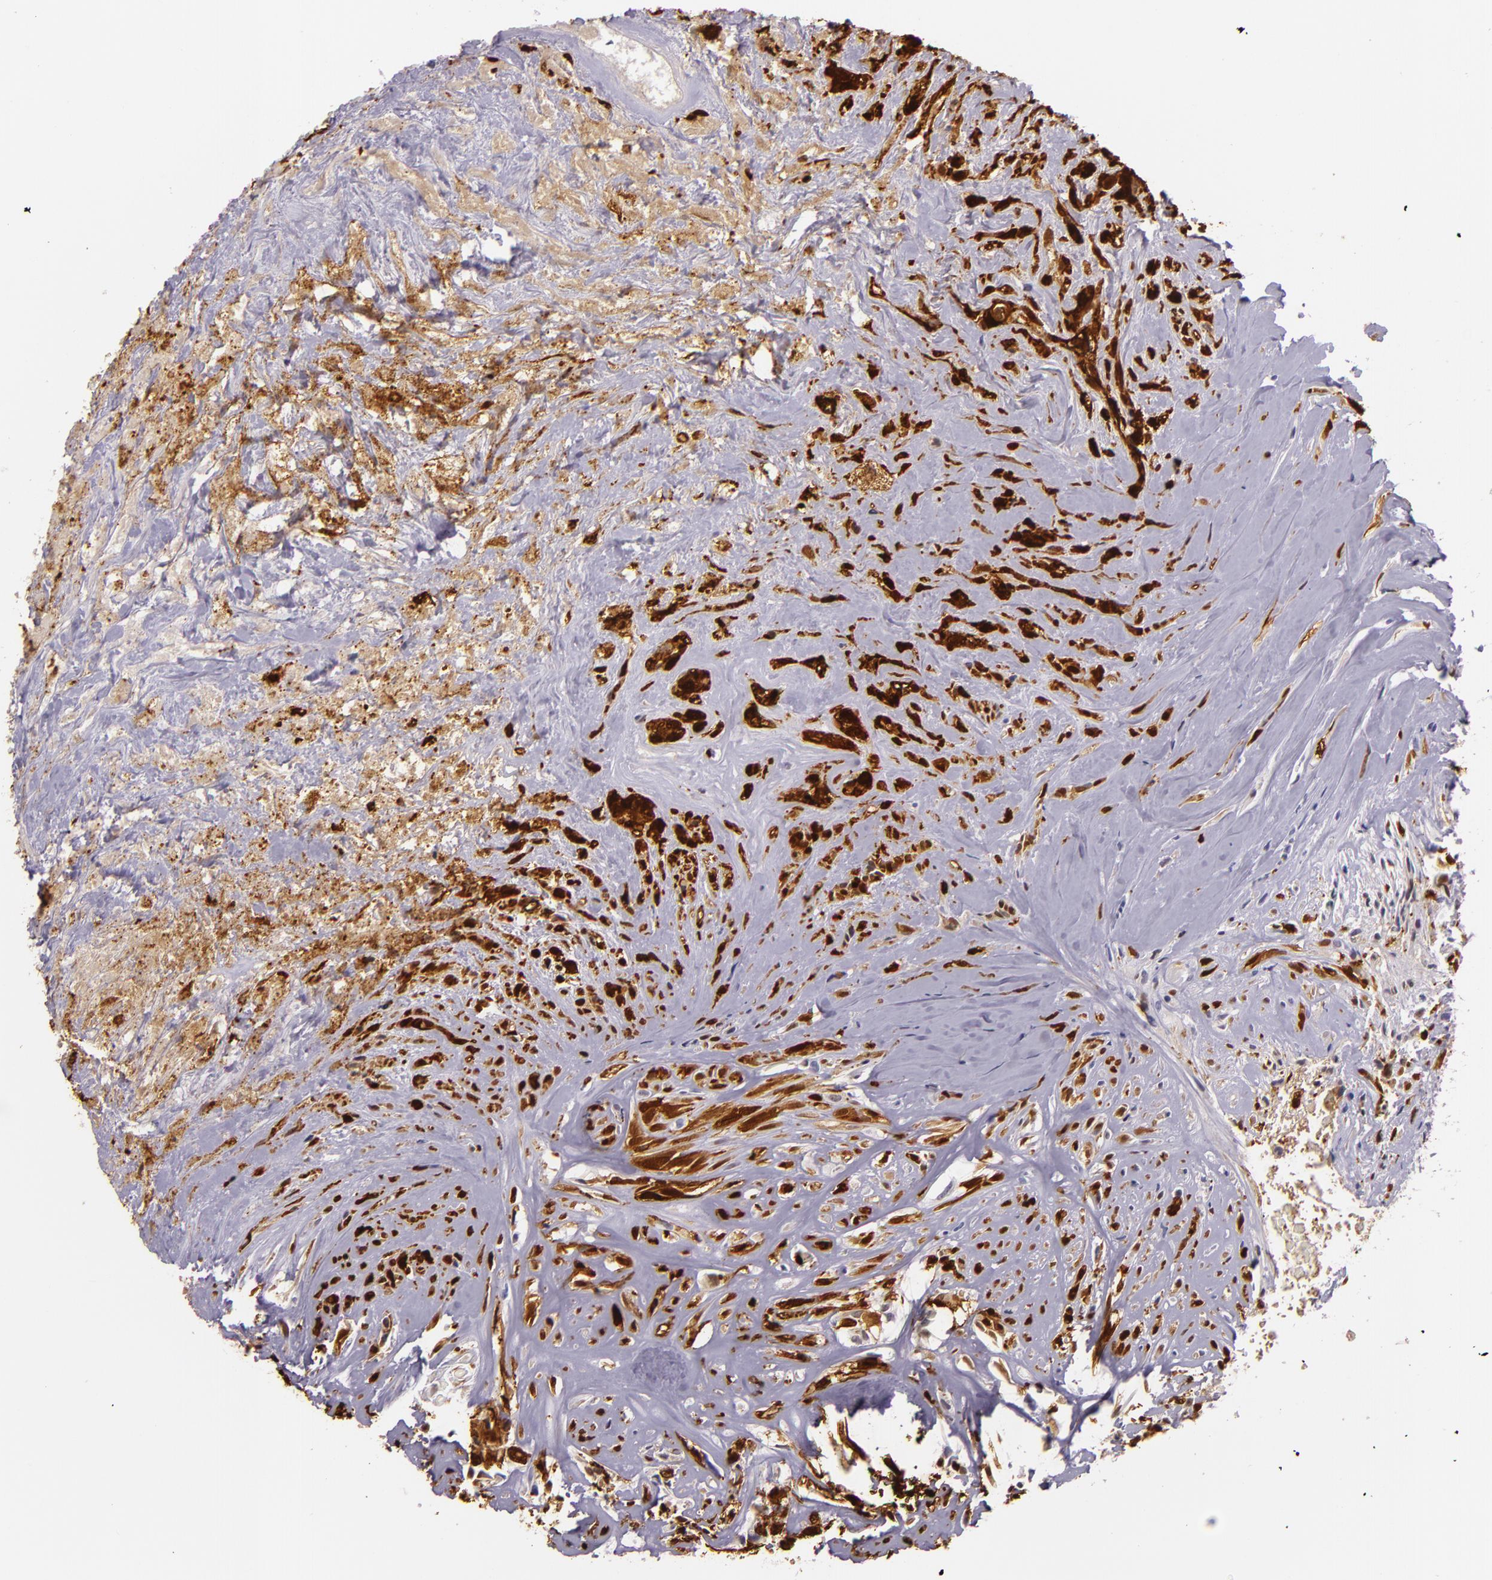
{"staining": {"intensity": "moderate", "quantity": "<25%", "location": "nuclear"}, "tissue": "glioma", "cell_type": "Tumor cells", "image_type": "cancer", "snomed": [{"axis": "morphology", "description": "Glioma, malignant, High grade"}, {"axis": "topography", "description": "Brain"}], "caption": "Protein staining demonstrates moderate nuclear expression in approximately <25% of tumor cells in malignant high-grade glioma.", "gene": "MT1A", "patient": {"sex": "male", "age": 48}}